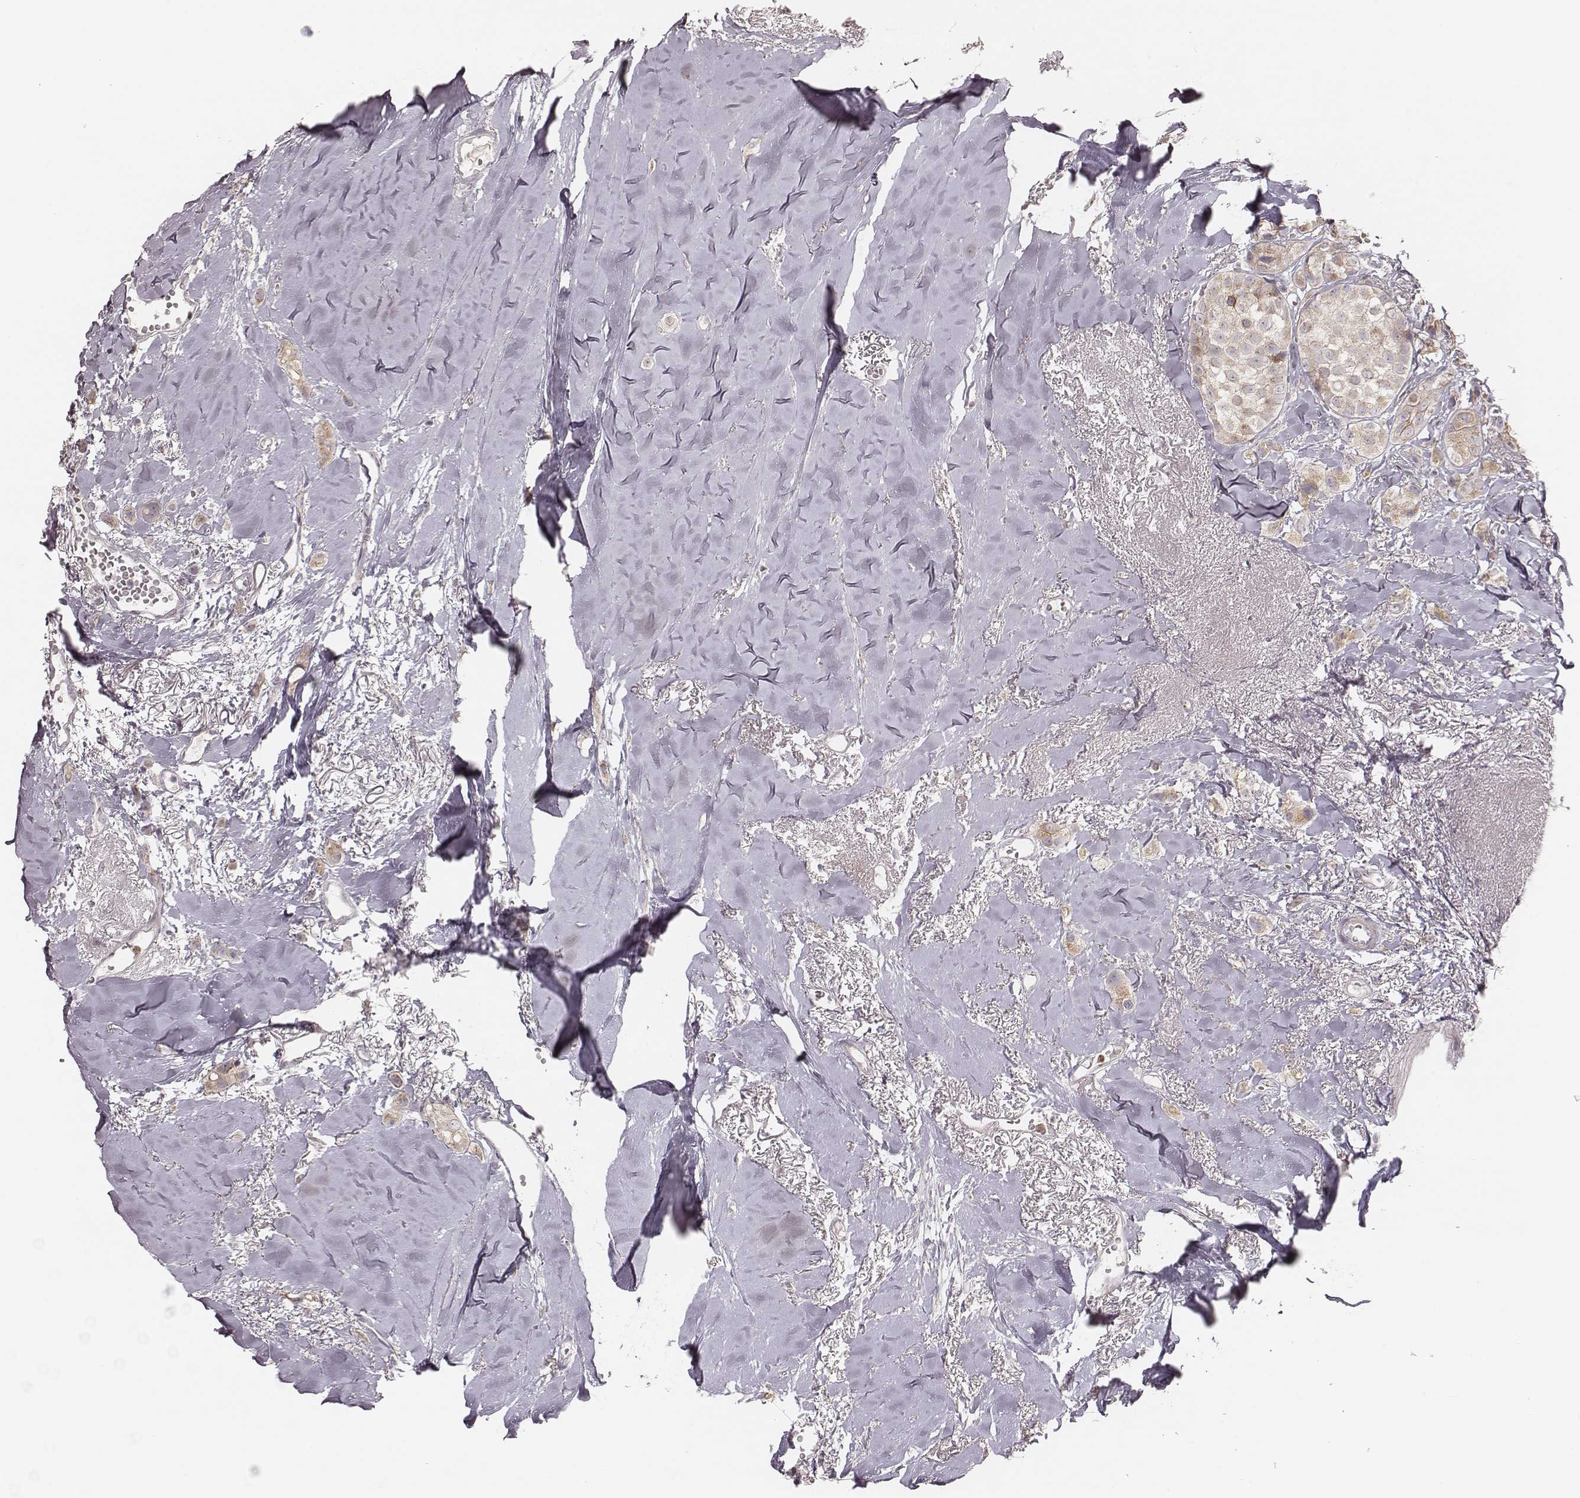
{"staining": {"intensity": "weak", "quantity": ">75%", "location": "cytoplasmic/membranous"}, "tissue": "breast cancer", "cell_type": "Tumor cells", "image_type": "cancer", "snomed": [{"axis": "morphology", "description": "Duct carcinoma"}, {"axis": "topography", "description": "Breast"}], "caption": "Brown immunohistochemical staining in breast cancer shows weak cytoplasmic/membranous positivity in approximately >75% of tumor cells.", "gene": "ABCA7", "patient": {"sex": "female", "age": 85}}